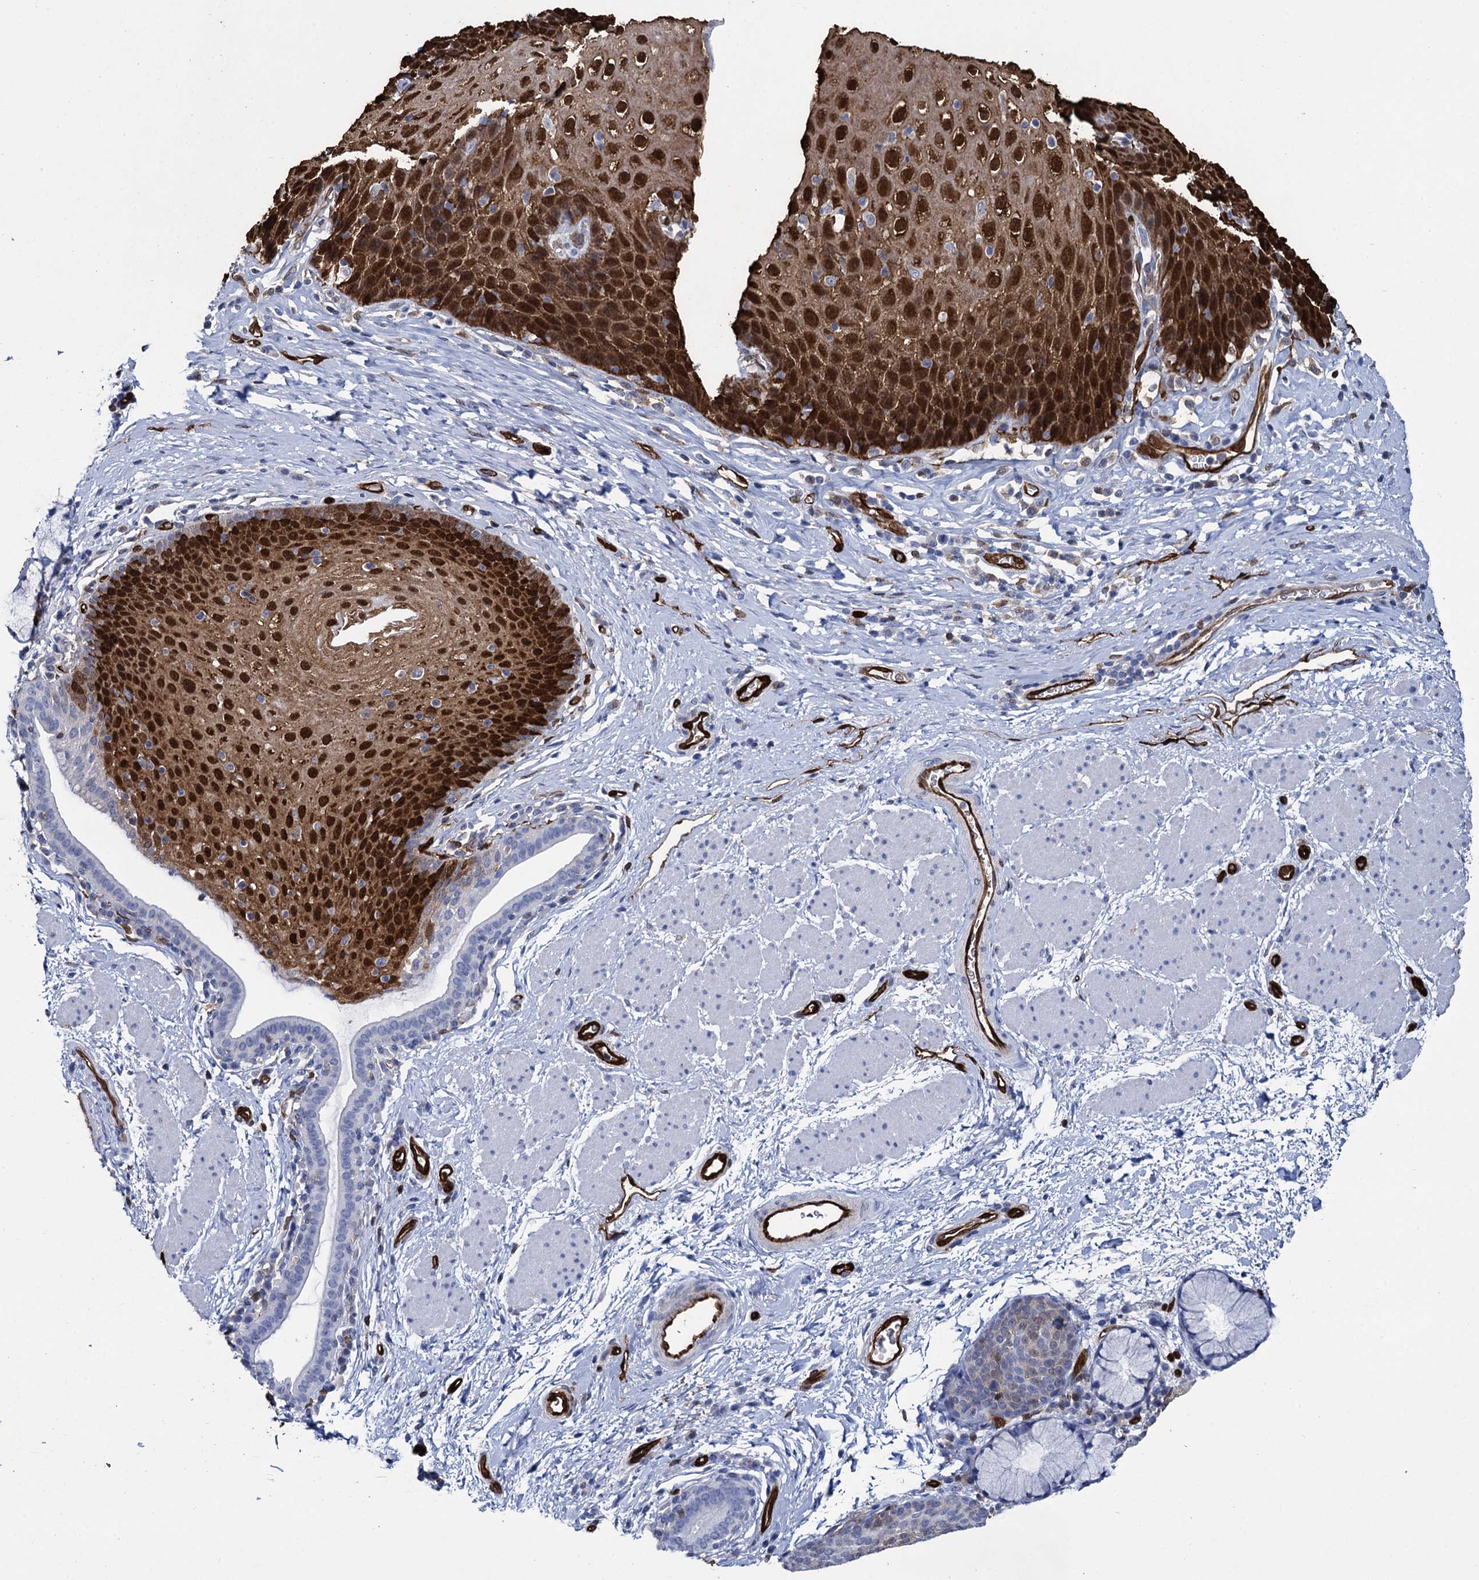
{"staining": {"intensity": "strong", "quantity": ">75%", "location": "cytoplasmic/membranous,nuclear"}, "tissue": "esophagus", "cell_type": "Squamous epithelial cells", "image_type": "normal", "snomed": [{"axis": "morphology", "description": "Normal tissue, NOS"}, {"axis": "topography", "description": "Esophagus"}], "caption": "Unremarkable esophagus shows strong cytoplasmic/membranous,nuclear positivity in approximately >75% of squamous epithelial cells, visualized by immunohistochemistry.", "gene": "FABP5", "patient": {"sex": "female", "age": 61}}